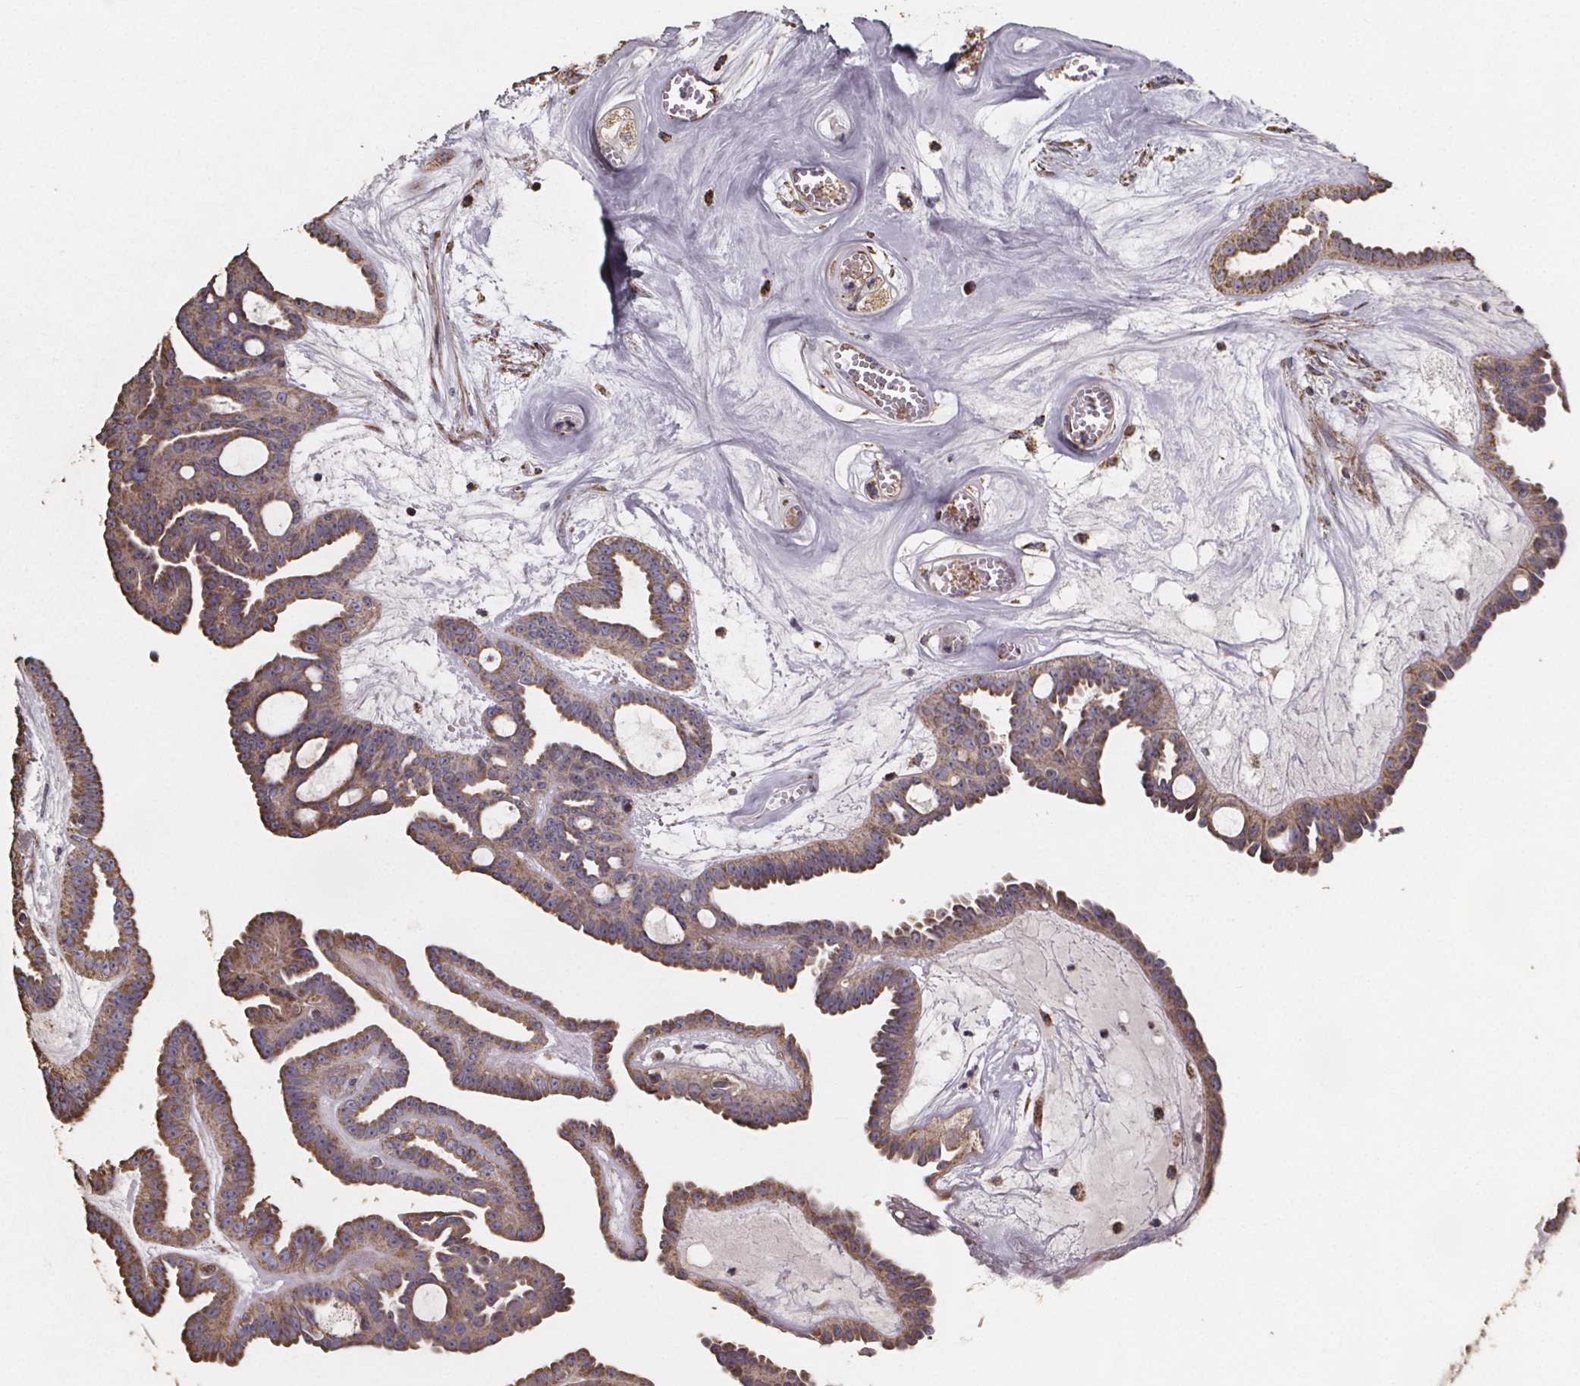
{"staining": {"intensity": "moderate", "quantity": ">75%", "location": "cytoplasmic/membranous"}, "tissue": "ovarian cancer", "cell_type": "Tumor cells", "image_type": "cancer", "snomed": [{"axis": "morphology", "description": "Cystadenocarcinoma, serous, NOS"}, {"axis": "topography", "description": "Ovary"}], "caption": "Immunohistochemistry (DAB) staining of human serous cystadenocarcinoma (ovarian) demonstrates moderate cytoplasmic/membranous protein staining in approximately >75% of tumor cells. The protein of interest is stained brown, and the nuclei are stained in blue (DAB (3,3'-diaminobenzidine) IHC with brightfield microscopy, high magnification).", "gene": "SLC35D2", "patient": {"sex": "female", "age": 71}}